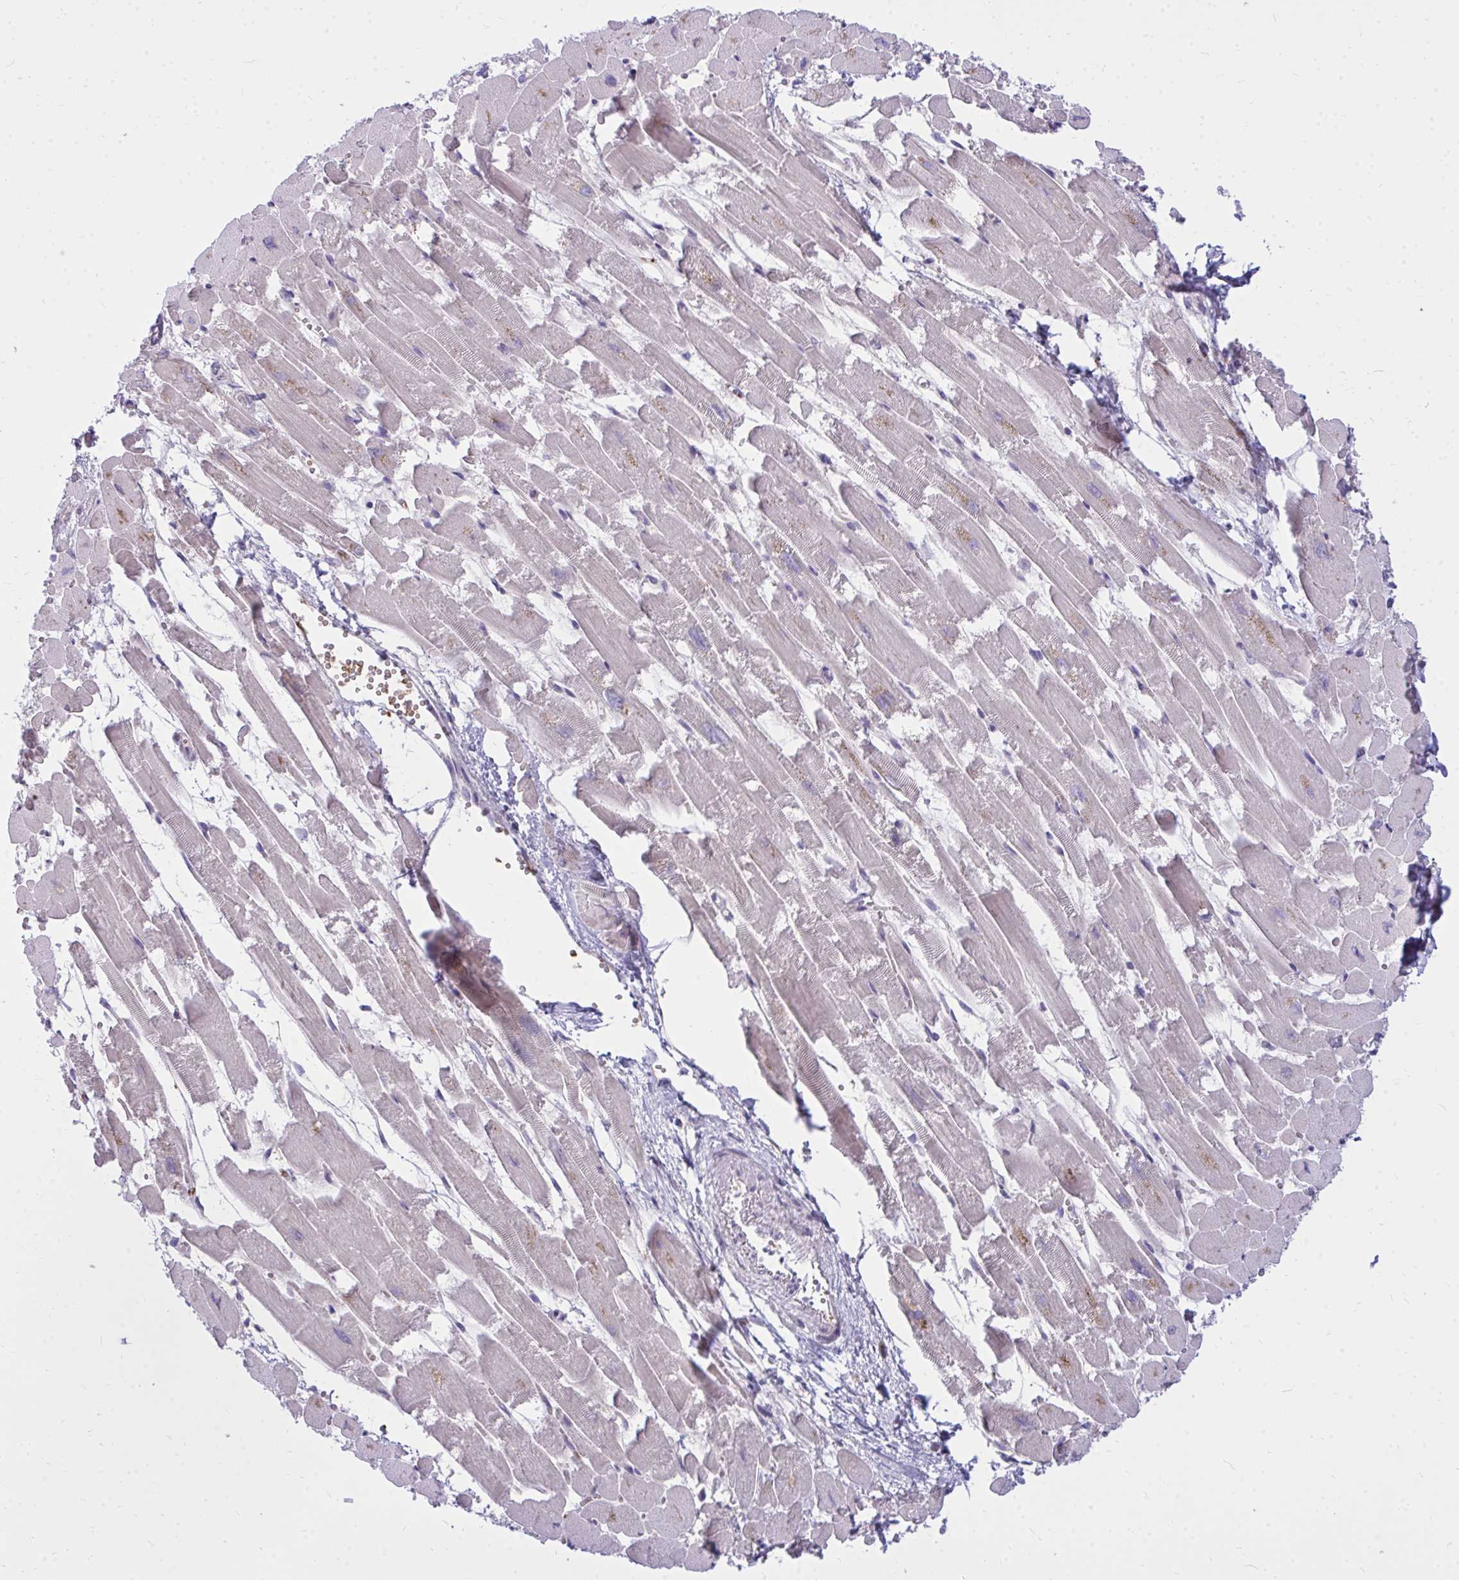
{"staining": {"intensity": "weak", "quantity": "<25%", "location": "cytoplasmic/membranous"}, "tissue": "heart muscle", "cell_type": "Cardiomyocytes", "image_type": "normal", "snomed": [{"axis": "morphology", "description": "Normal tissue, NOS"}, {"axis": "topography", "description": "Heart"}], "caption": "High magnification brightfield microscopy of unremarkable heart muscle stained with DAB (3,3'-diaminobenzidine) (brown) and counterstained with hematoxylin (blue): cardiomyocytes show no significant expression. (Immunohistochemistry, brightfield microscopy, high magnification).", "gene": "ZSCAN25", "patient": {"sex": "female", "age": 52}}